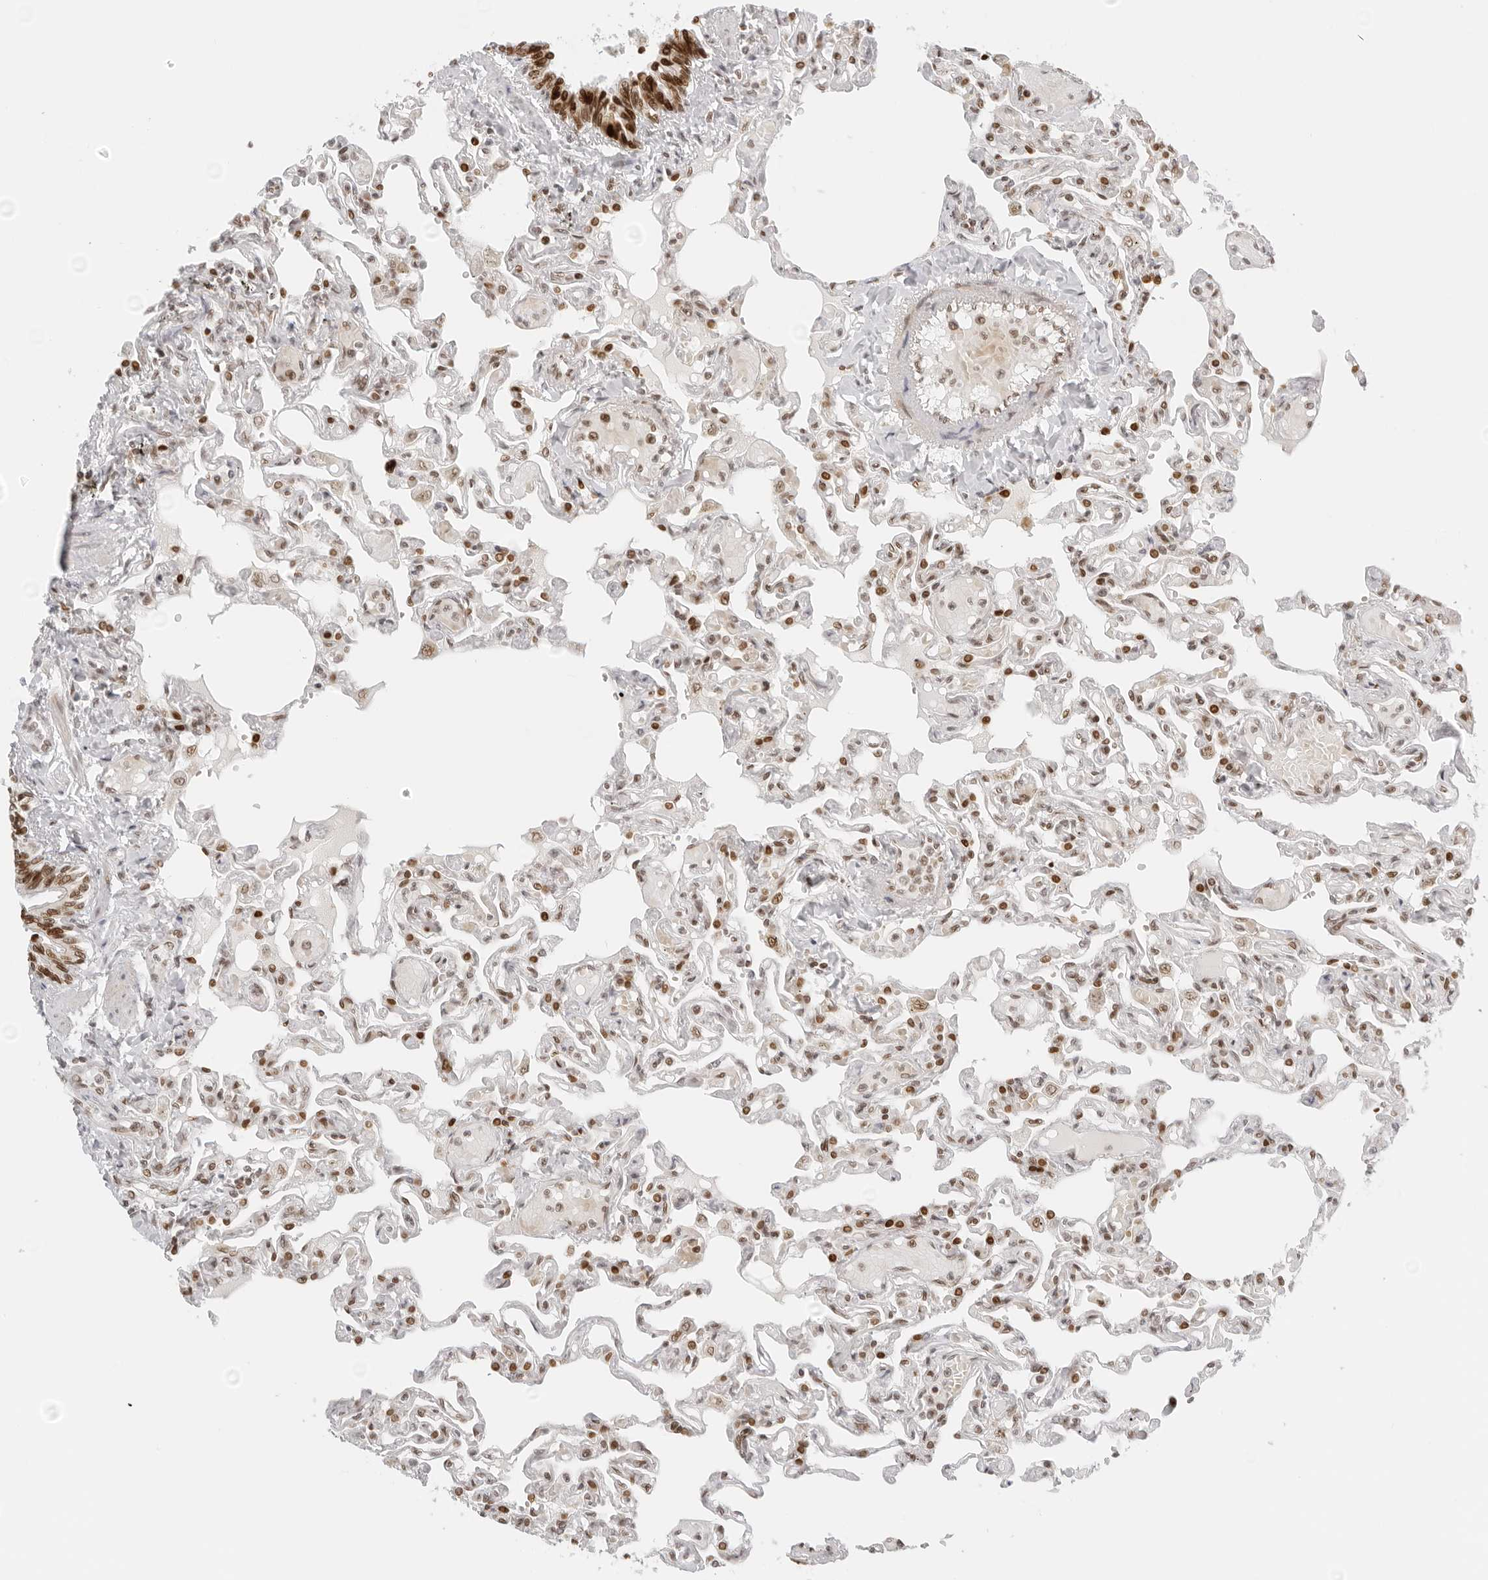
{"staining": {"intensity": "moderate", "quantity": ">75%", "location": "nuclear"}, "tissue": "lung", "cell_type": "Alveolar cells", "image_type": "normal", "snomed": [{"axis": "morphology", "description": "Normal tissue, NOS"}, {"axis": "topography", "description": "Lung"}], "caption": "Lung stained with a brown dye displays moderate nuclear positive positivity in approximately >75% of alveolar cells.", "gene": "RCC1", "patient": {"sex": "male", "age": 21}}